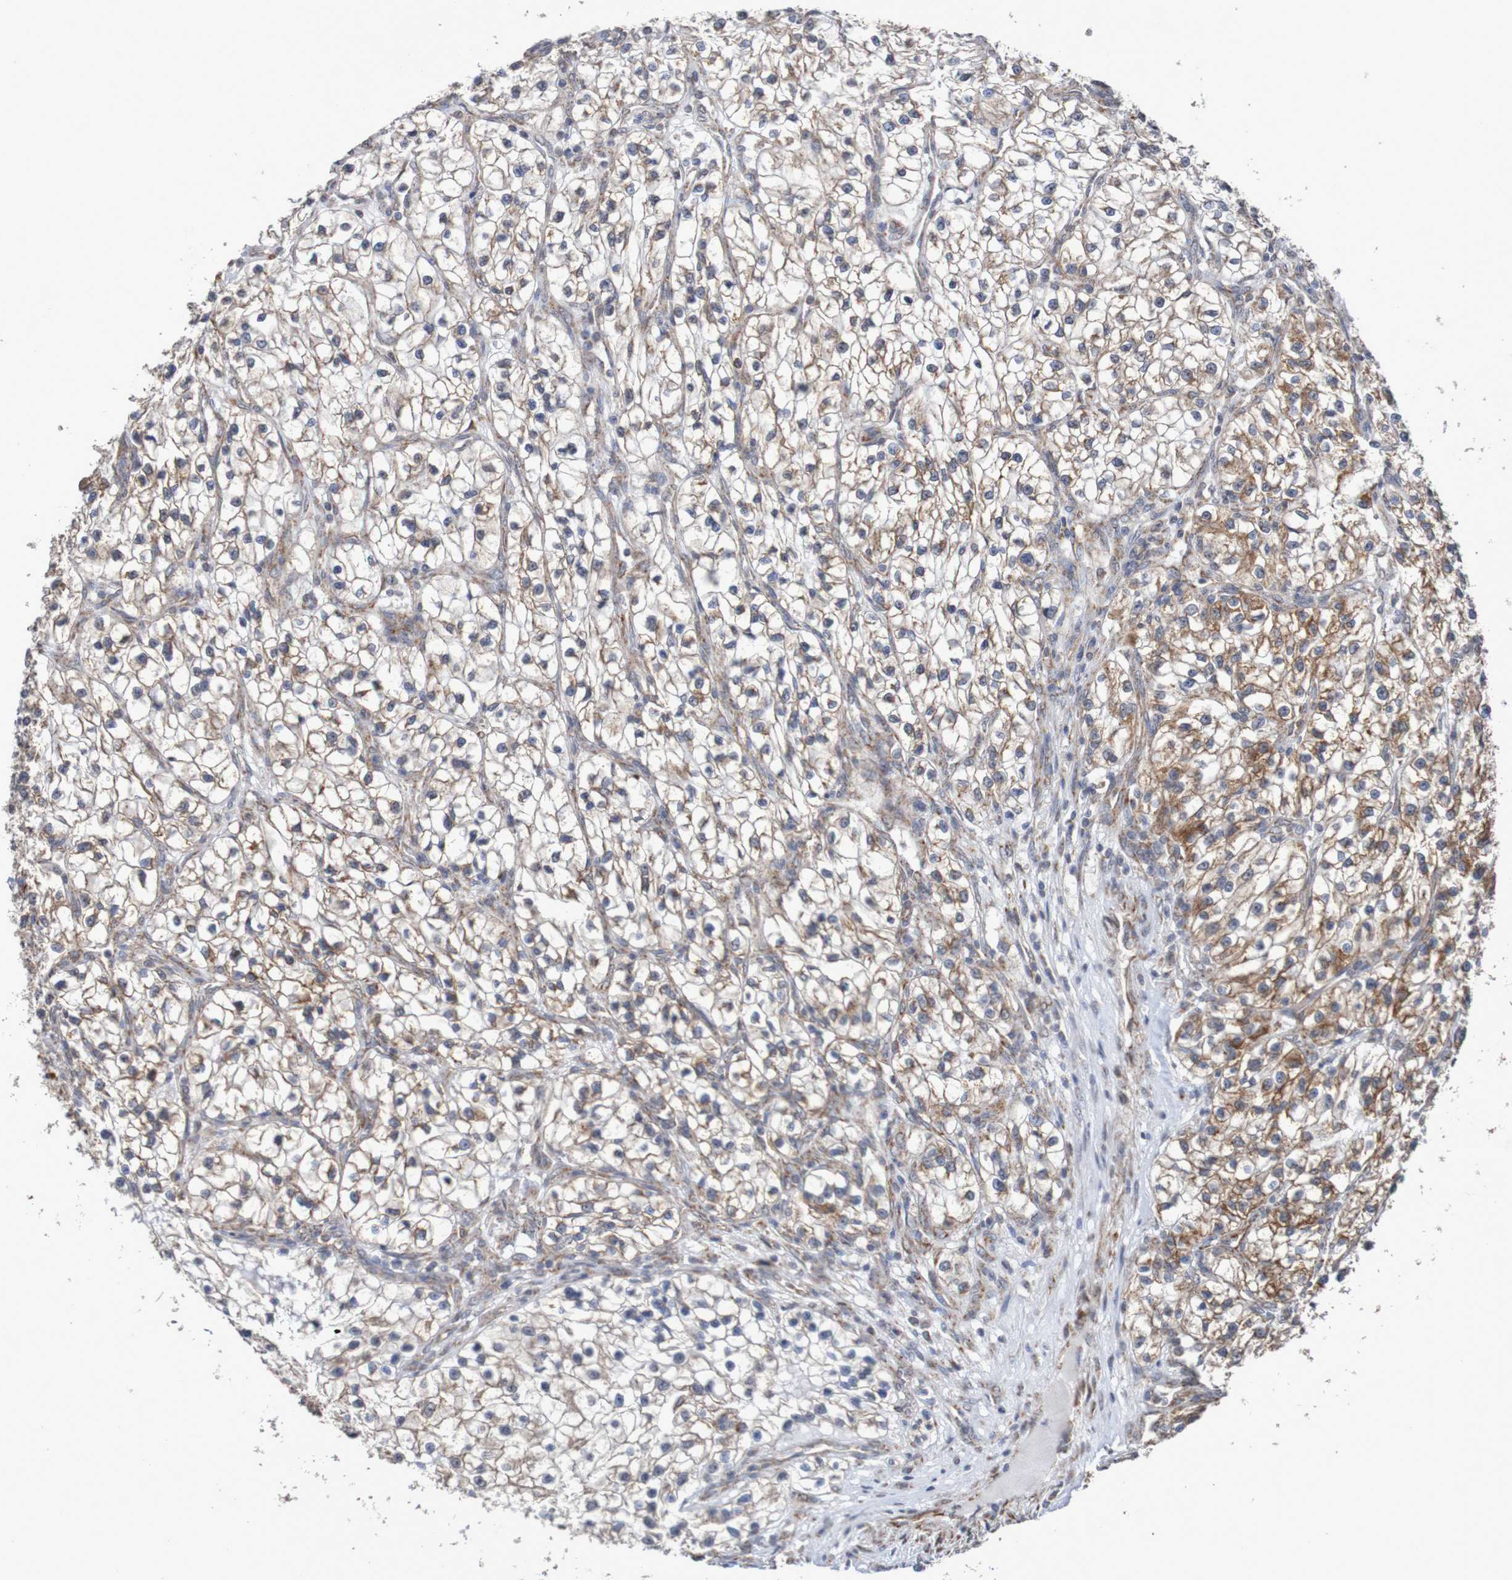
{"staining": {"intensity": "moderate", "quantity": "25%-75%", "location": "cytoplasmic/membranous"}, "tissue": "renal cancer", "cell_type": "Tumor cells", "image_type": "cancer", "snomed": [{"axis": "morphology", "description": "Adenocarcinoma, NOS"}, {"axis": "topography", "description": "Kidney"}], "caption": "An image showing moderate cytoplasmic/membranous expression in approximately 25%-75% of tumor cells in renal adenocarcinoma, as visualized by brown immunohistochemical staining.", "gene": "DVL1", "patient": {"sex": "female", "age": 57}}